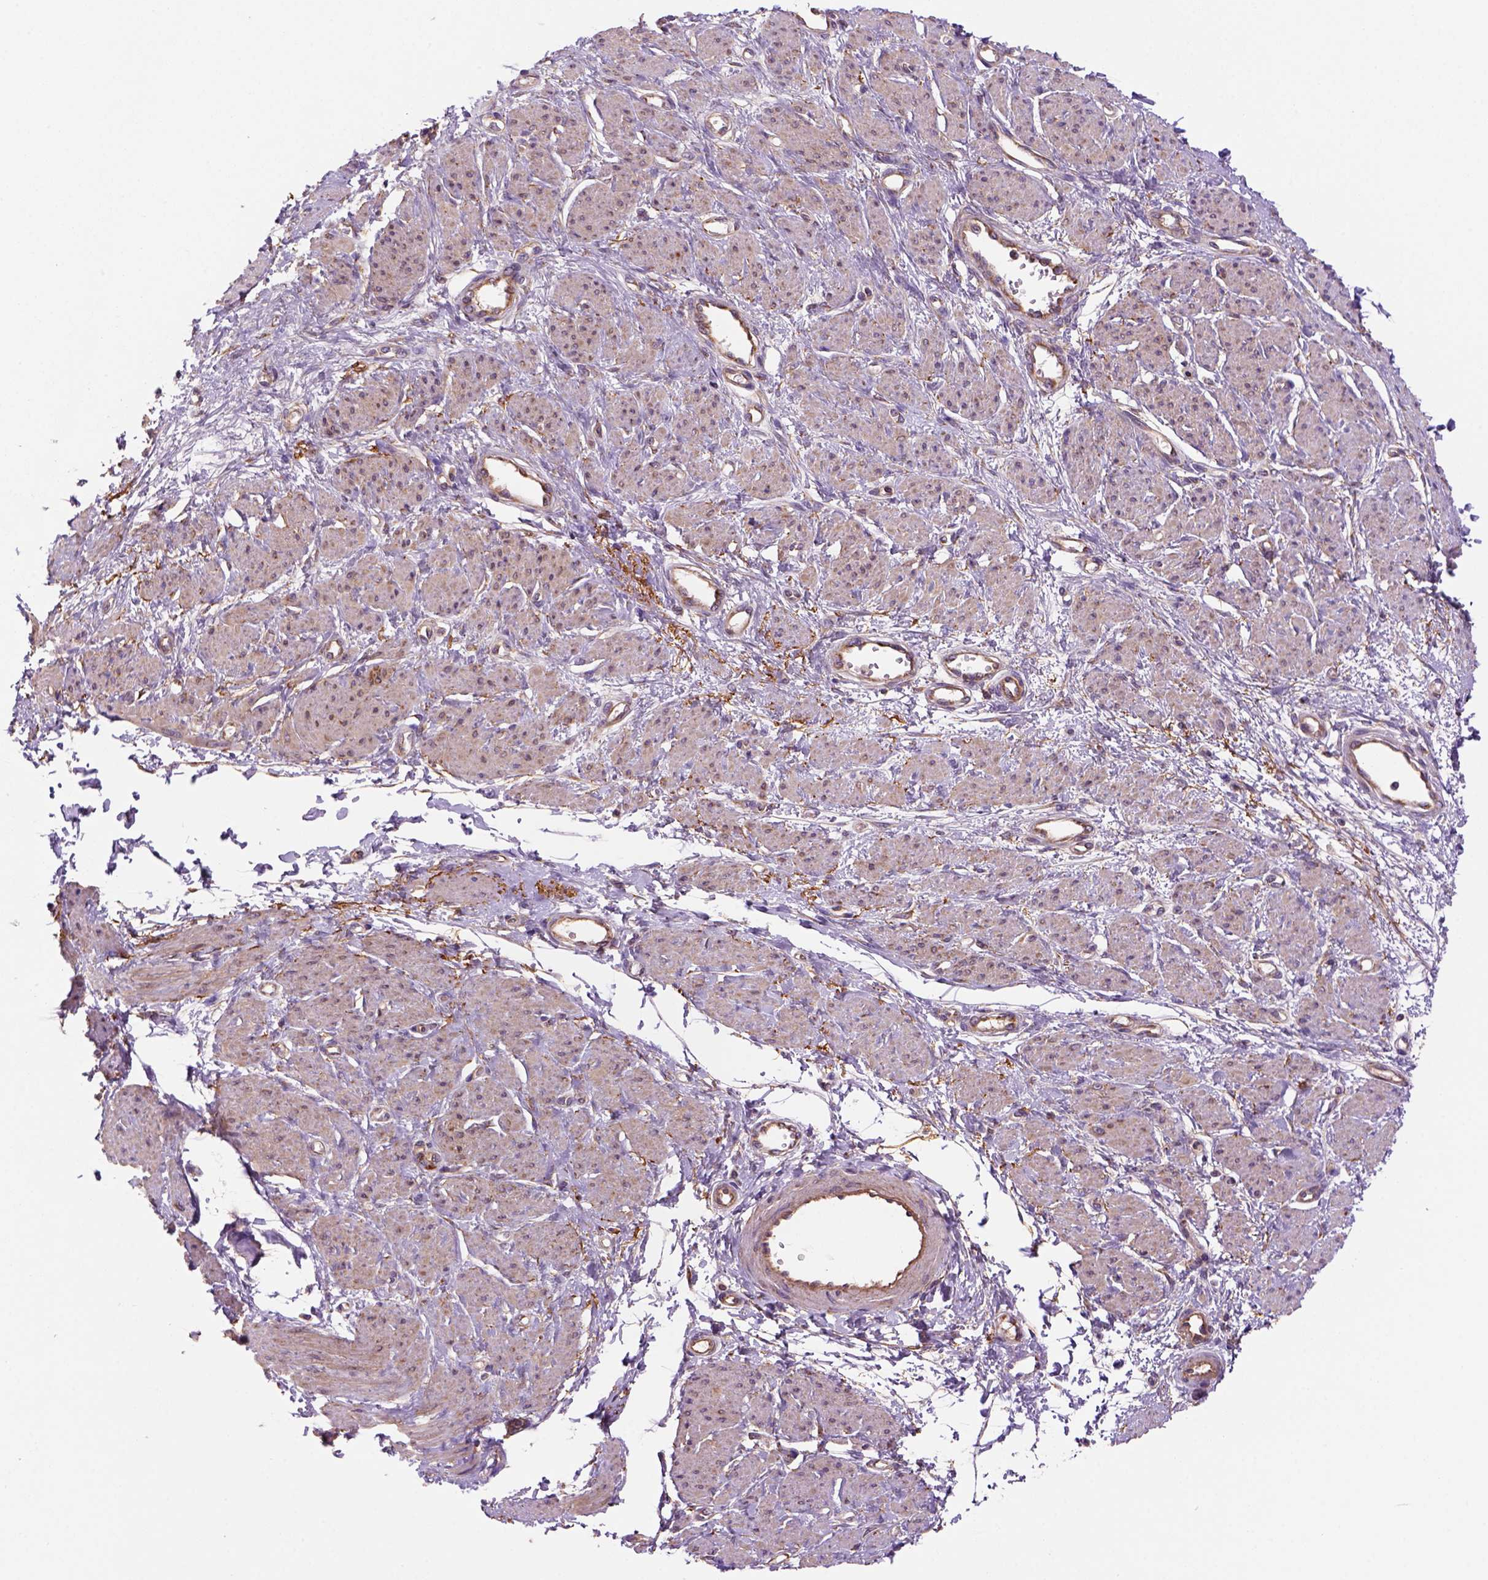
{"staining": {"intensity": "weak", "quantity": "25%-75%", "location": "cytoplasmic/membranous"}, "tissue": "smooth muscle", "cell_type": "Smooth muscle cells", "image_type": "normal", "snomed": [{"axis": "morphology", "description": "Normal tissue, NOS"}, {"axis": "topography", "description": "Smooth muscle"}, {"axis": "topography", "description": "Uterus"}], "caption": "Protein analysis of benign smooth muscle reveals weak cytoplasmic/membranous positivity in about 25%-75% of smooth muscle cells.", "gene": "WARS2", "patient": {"sex": "female", "age": 39}}